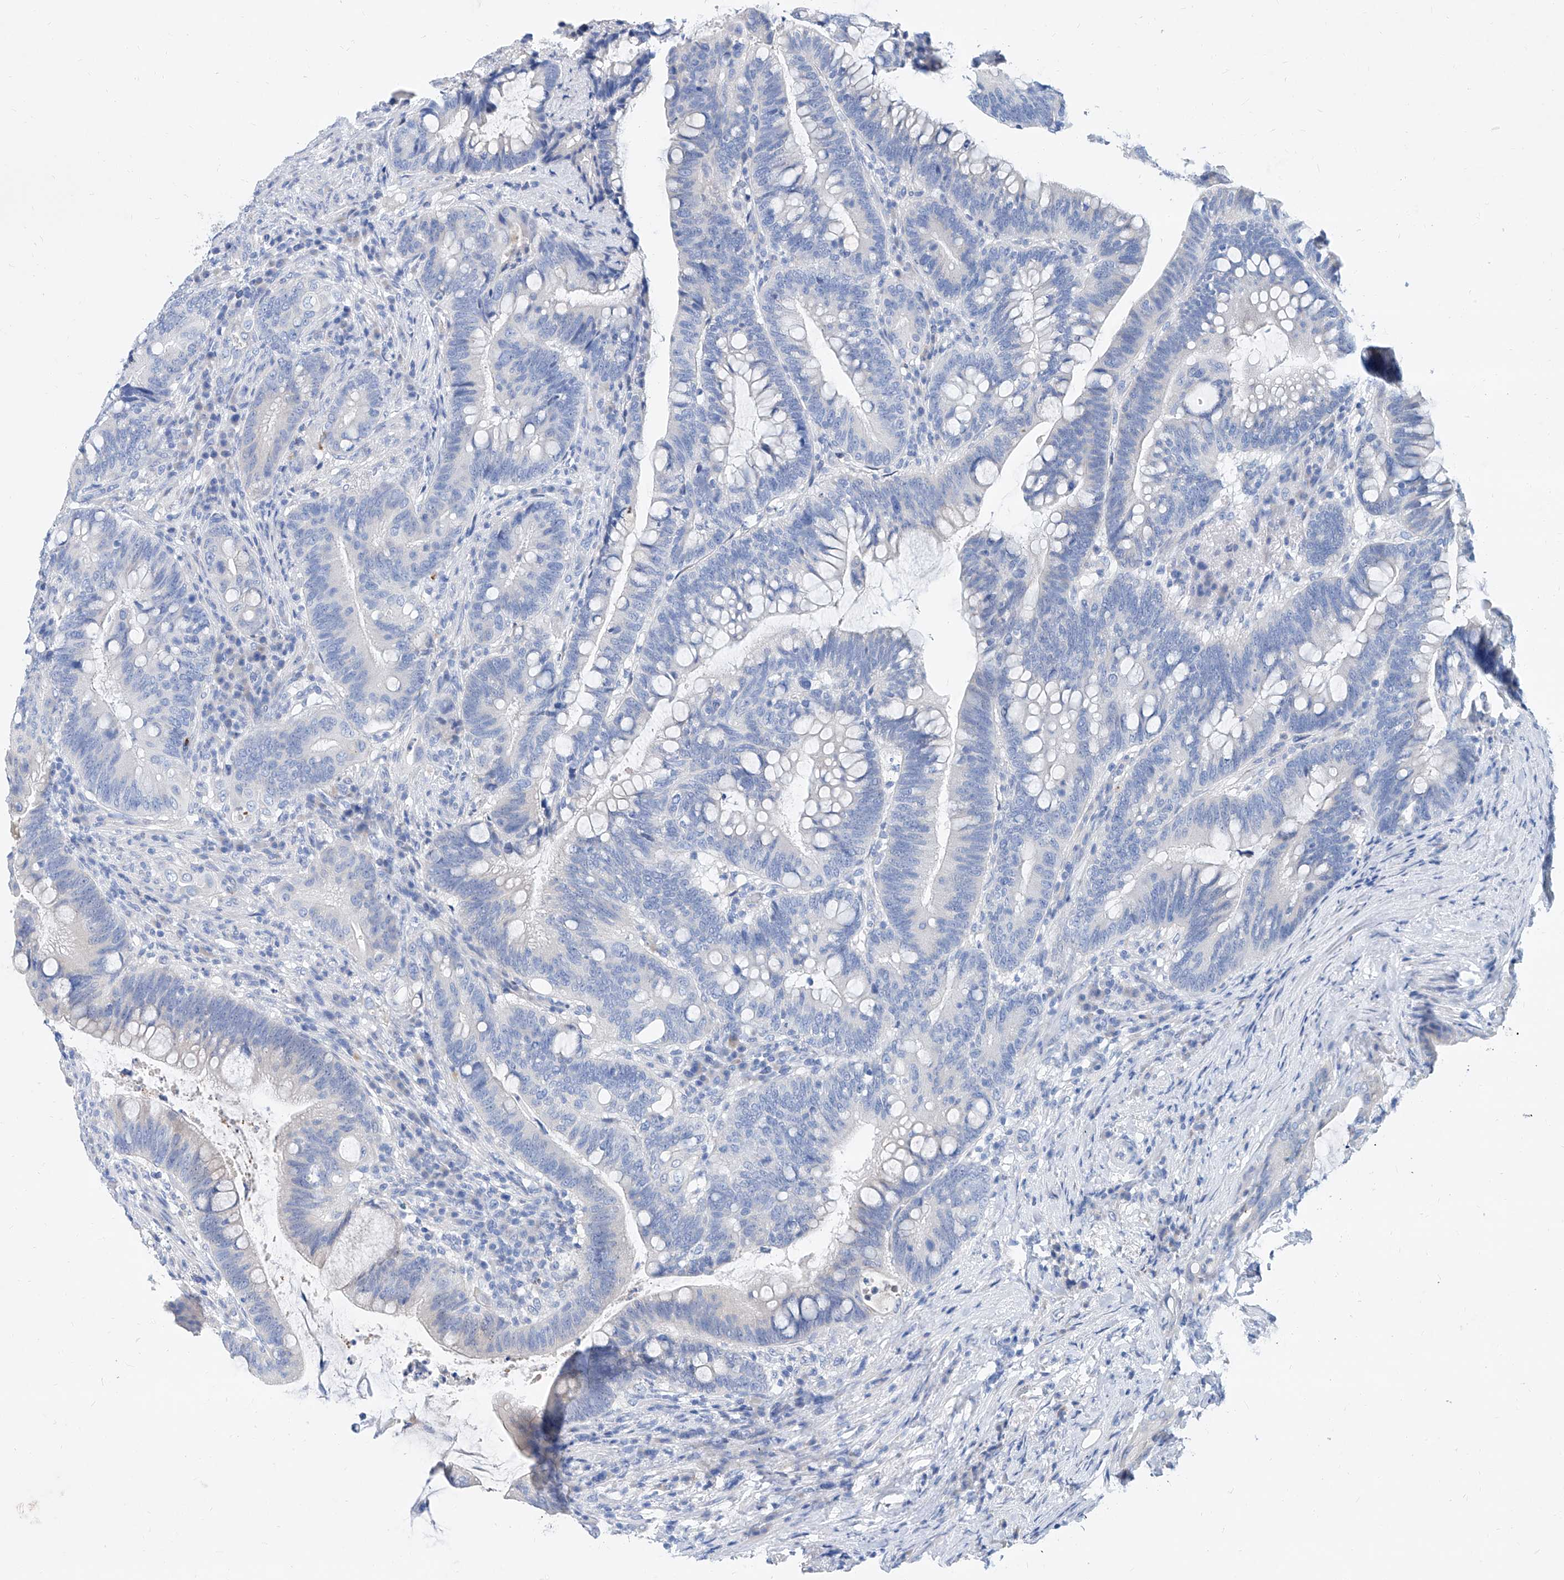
{"staining": {"intensity": "negative", "quantity": "none", "location": "none"}, "tissue": "colorectal cancer", "cell_type": "Tumor cells", "image_type": "cancer", "snomed": [{"axis": "morphology", "description": "Adenocarcinoma, NOS"}, {"axis": "topography", "description": "Colon"}], "caption": "Tumor cells show no significant positivity in colorectal cancer (adenocarcinoma).", "gene": "SLC25A29", "patient": {"sex": "female", "age": 66}}